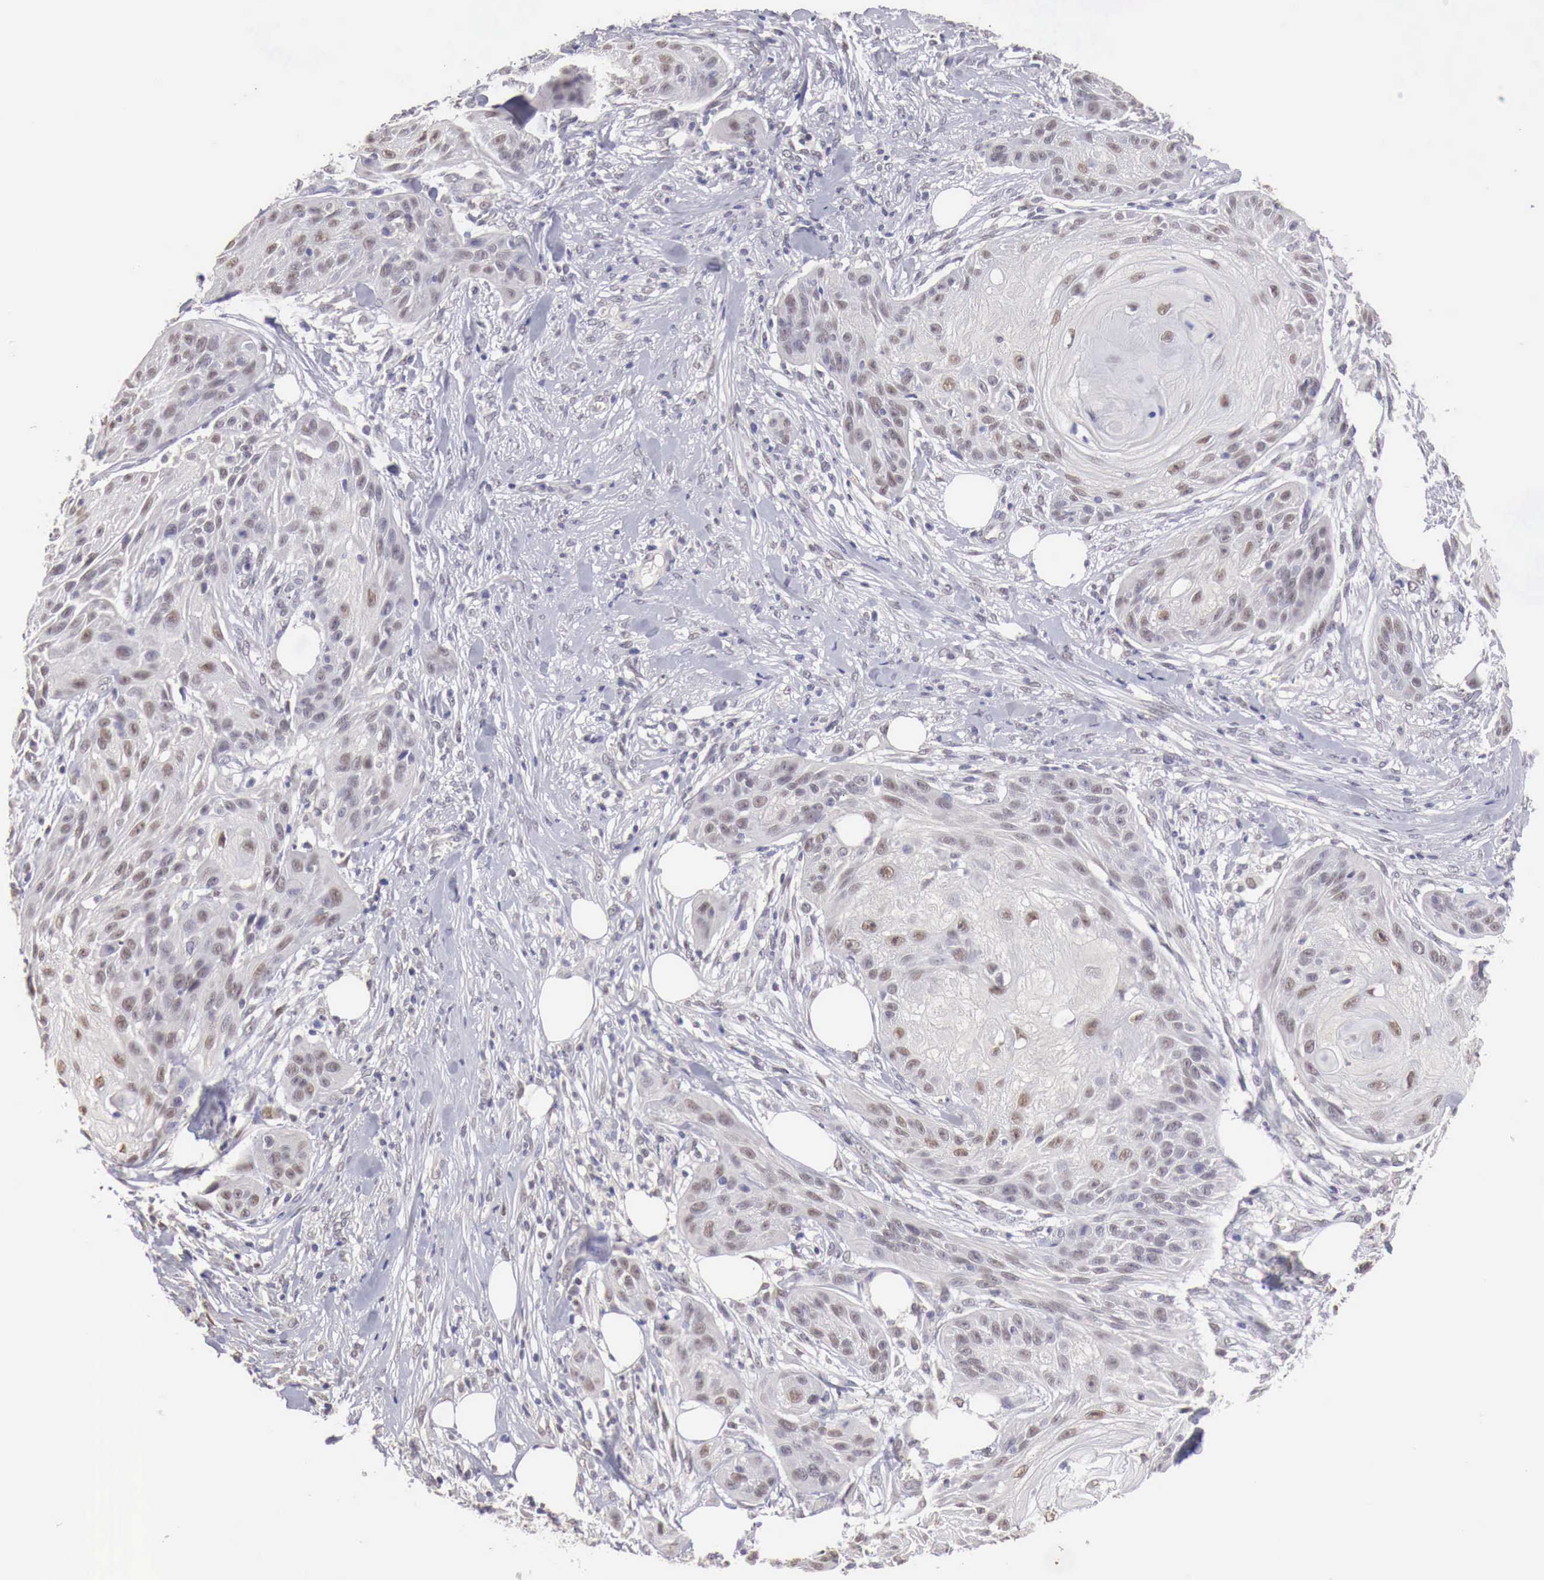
{"staining": {"intensity": "weak", "quantity": "<25%", "location": "nuclear"}, "tissue": "skin cancer", "cell_type": "Tumor cells", "image_type": "cancer", "snomed": [{"axis": "morphology", "description": "Squamous cell carcinoma, NOS"}, {"axis": "topography", "description": "Skin"}], "caption": "DAB immunohistochemical staining of skin cancer exhibits no significant expression in tumor cells.", "gene": "UBA1", "patient": {"sex": "female", "age": 88}}